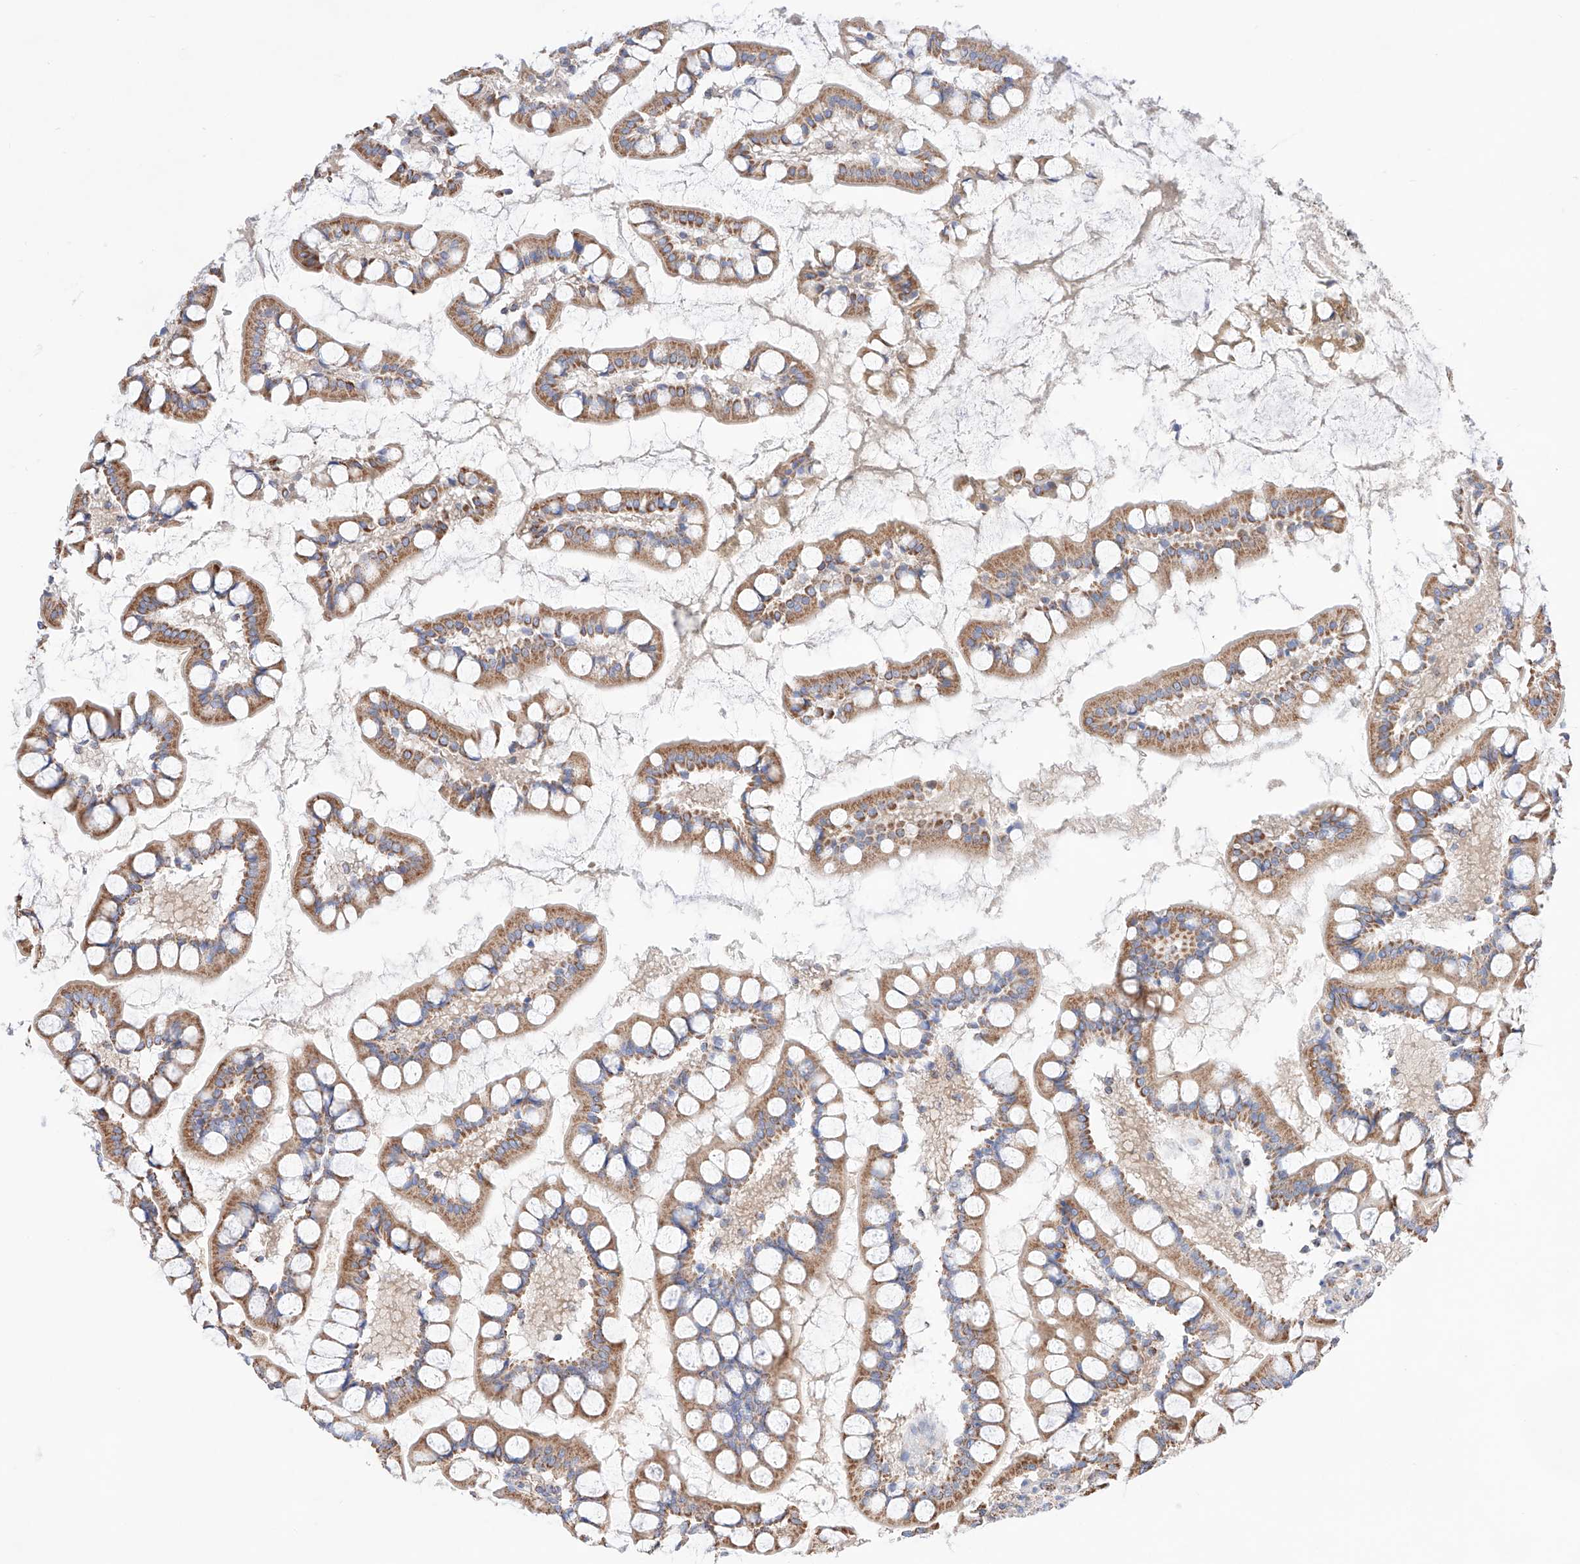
{"staining": {"intensity": "strong", "quantity": ">75%", "location": "cytoplasmic/membranous"}, "tissue": "small intestine", "cell_type": "Glandular cells", "image_type": "normal", "snomed": [{"axis": "morphology", "description": "Normal tissue, NOS"}, {"axis": "topography", "description": "Small intestine"}], "caption": "Protein expression analysis of normal small intestine exhibits strong cytoplasmic/membranous expression in about >75% of glandular cells.", "gene": "KTI12", "patient": {"sex": "male", "age": 52}}